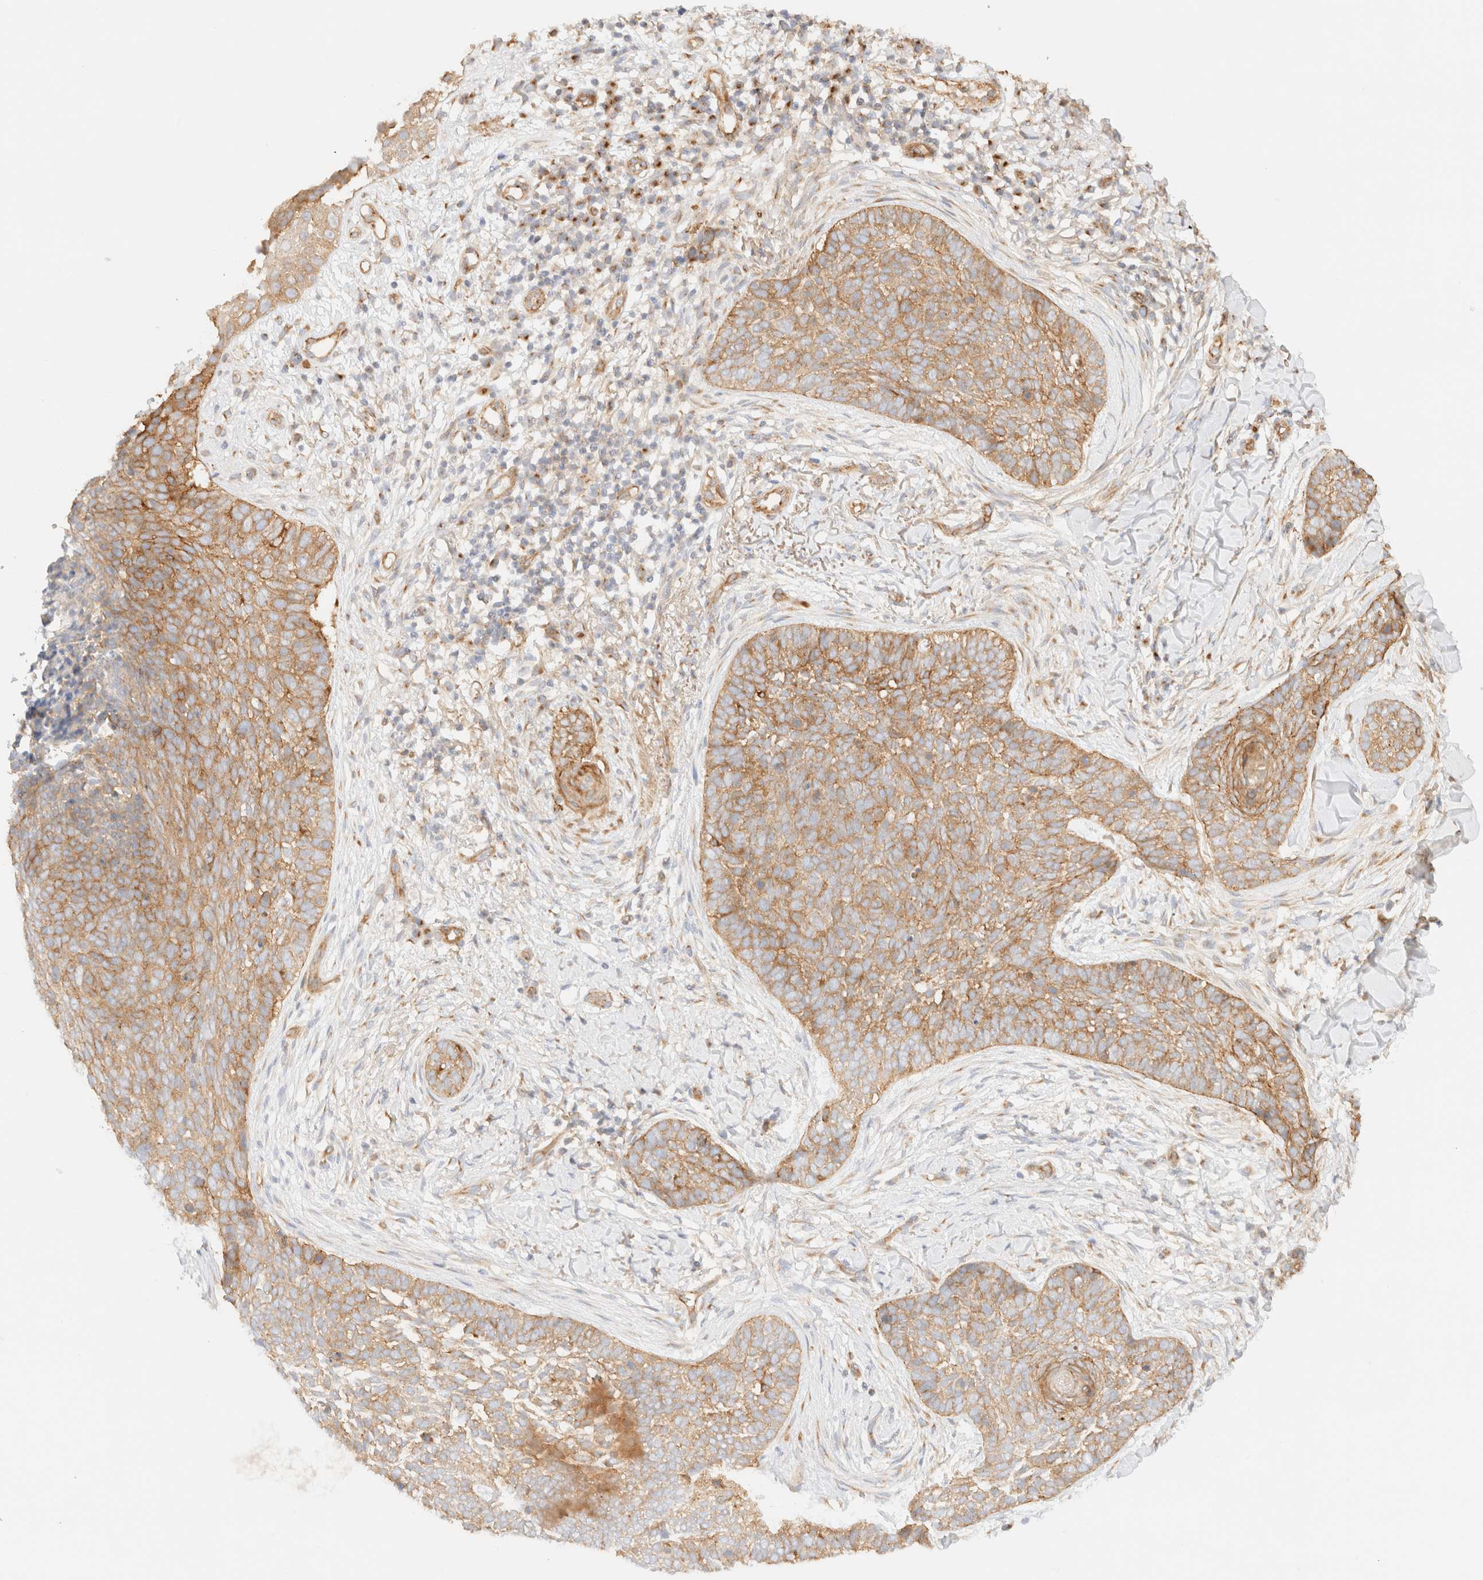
{"staining": {"intensity": "moderate", "quantity": ">75%", "location": "cytoplasmic/membranous"}, "tissue": "skin cancer", "cell_type": "Tumor cells", "image_type": "cancer", "snomed": [{"axis": "morphology", "description": "Normal tissue, NOS"}, {"axis": "morphology", "description": "Basal cell carcinoma"}, {"axis": "topography", "description": "Skin"}], "caption": "This histopathology image demonstrates skin basal cell carcinoma stained with IHC to label a protein in brown. The cytoplasmic/membranous of tumor cells show moderate positivity for the protein. Nuclei are counter-stained blue.", "gene": "MYO10", "patient": {"sex": "male", "age": 67}}